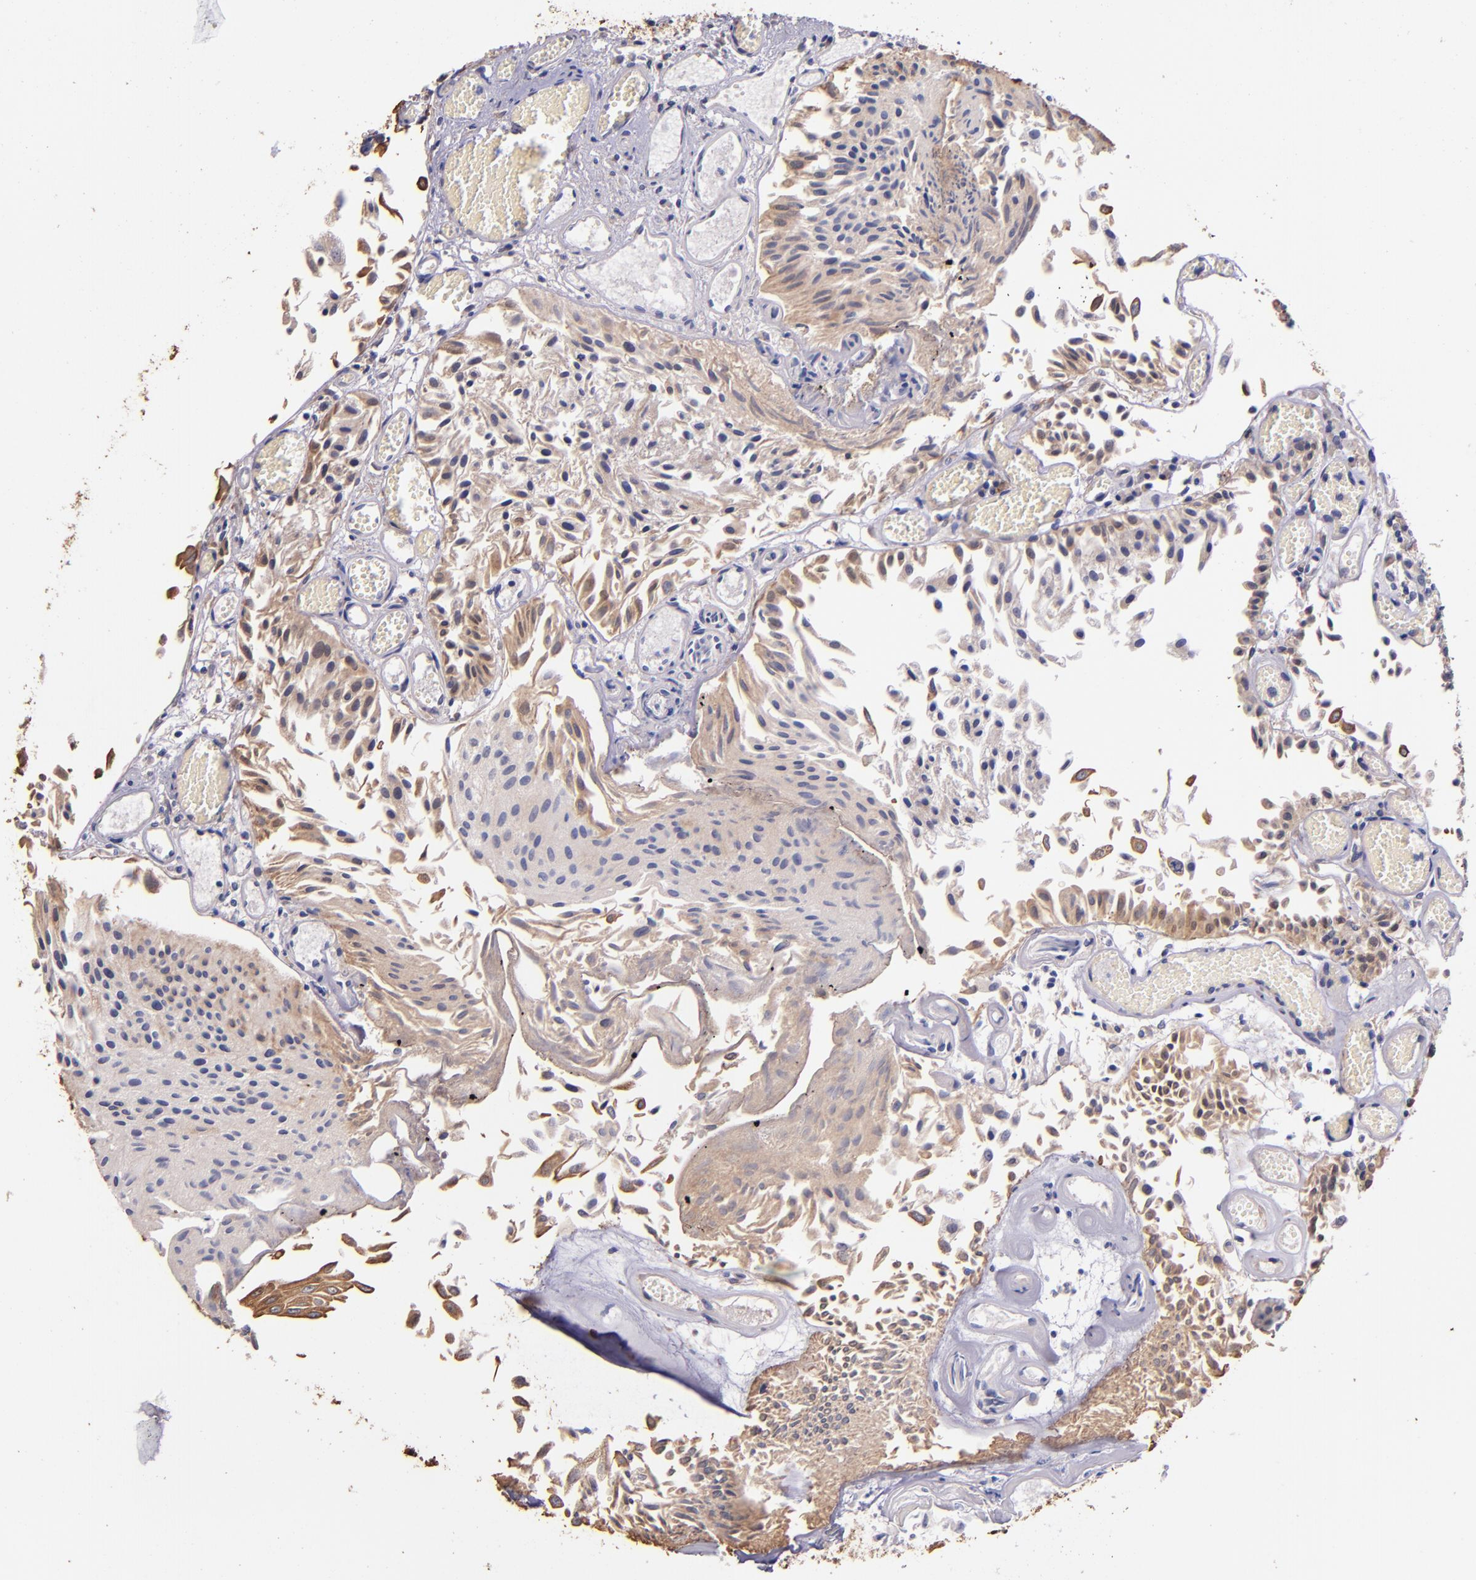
{"staining": {"intensity": "moderate", "quantity": ">75%", "location": "cytoplasmic/membranous"}, "tissue": "urothelial cancer", "cell_type": "Tumor cells", "image_type": "cancer", "snomed": [{"axis": "morphology", "description": "Urothelial carcinoma, Low grade"}, {"axis": "topography", "description": "Urinary bladder"}], "caption": "Approximately >75% of tumor cells in urothelial cancer show moderate cytoplasmic/membranous protein expression as visualized by brown immunohistochemical staining.", "gene": "SHC1", "patient": {"sex": "male", "age": 86}}